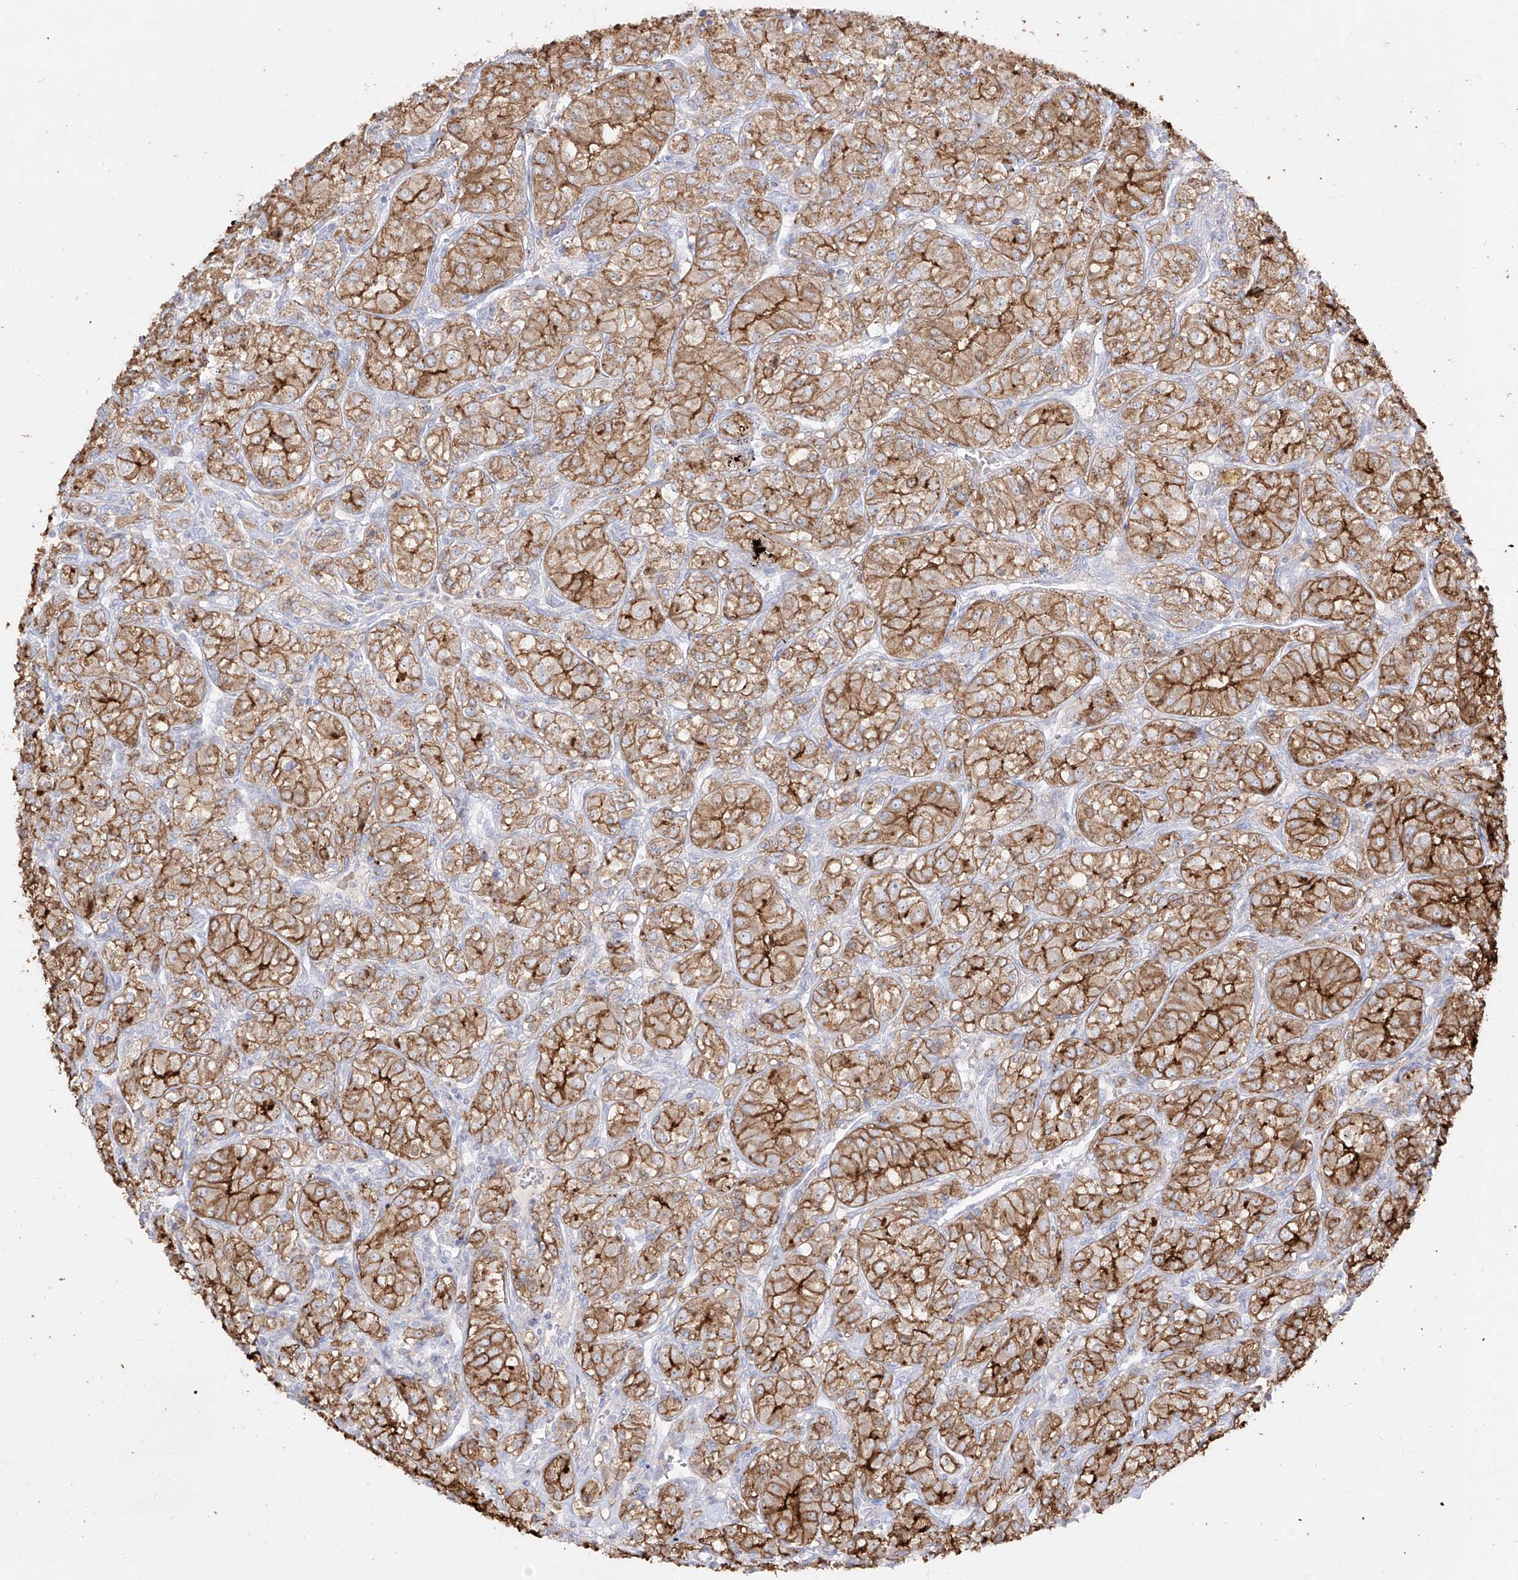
{"staining": {"intensity": "moderate", "quantity": ">75%", "location": "cytoplasmic/membranous"}, "tissue": "renal cancer", "cell_type": "Tumor cells", "image_type": "cancer", "snomed": [{"axis": "morphology", "description": "Adenocarcinoma, NOS"}, {"axis": "topography", "description": "Kidney"}], "caption": "The histopathology image shows staining of renal adenocarcinoma, revealing moderate cytoplasmic/membranous protein staining (brown color) within tumor cells.", "gene": "ZGRF1", "patient": {"sex": "male", "age": 77}}